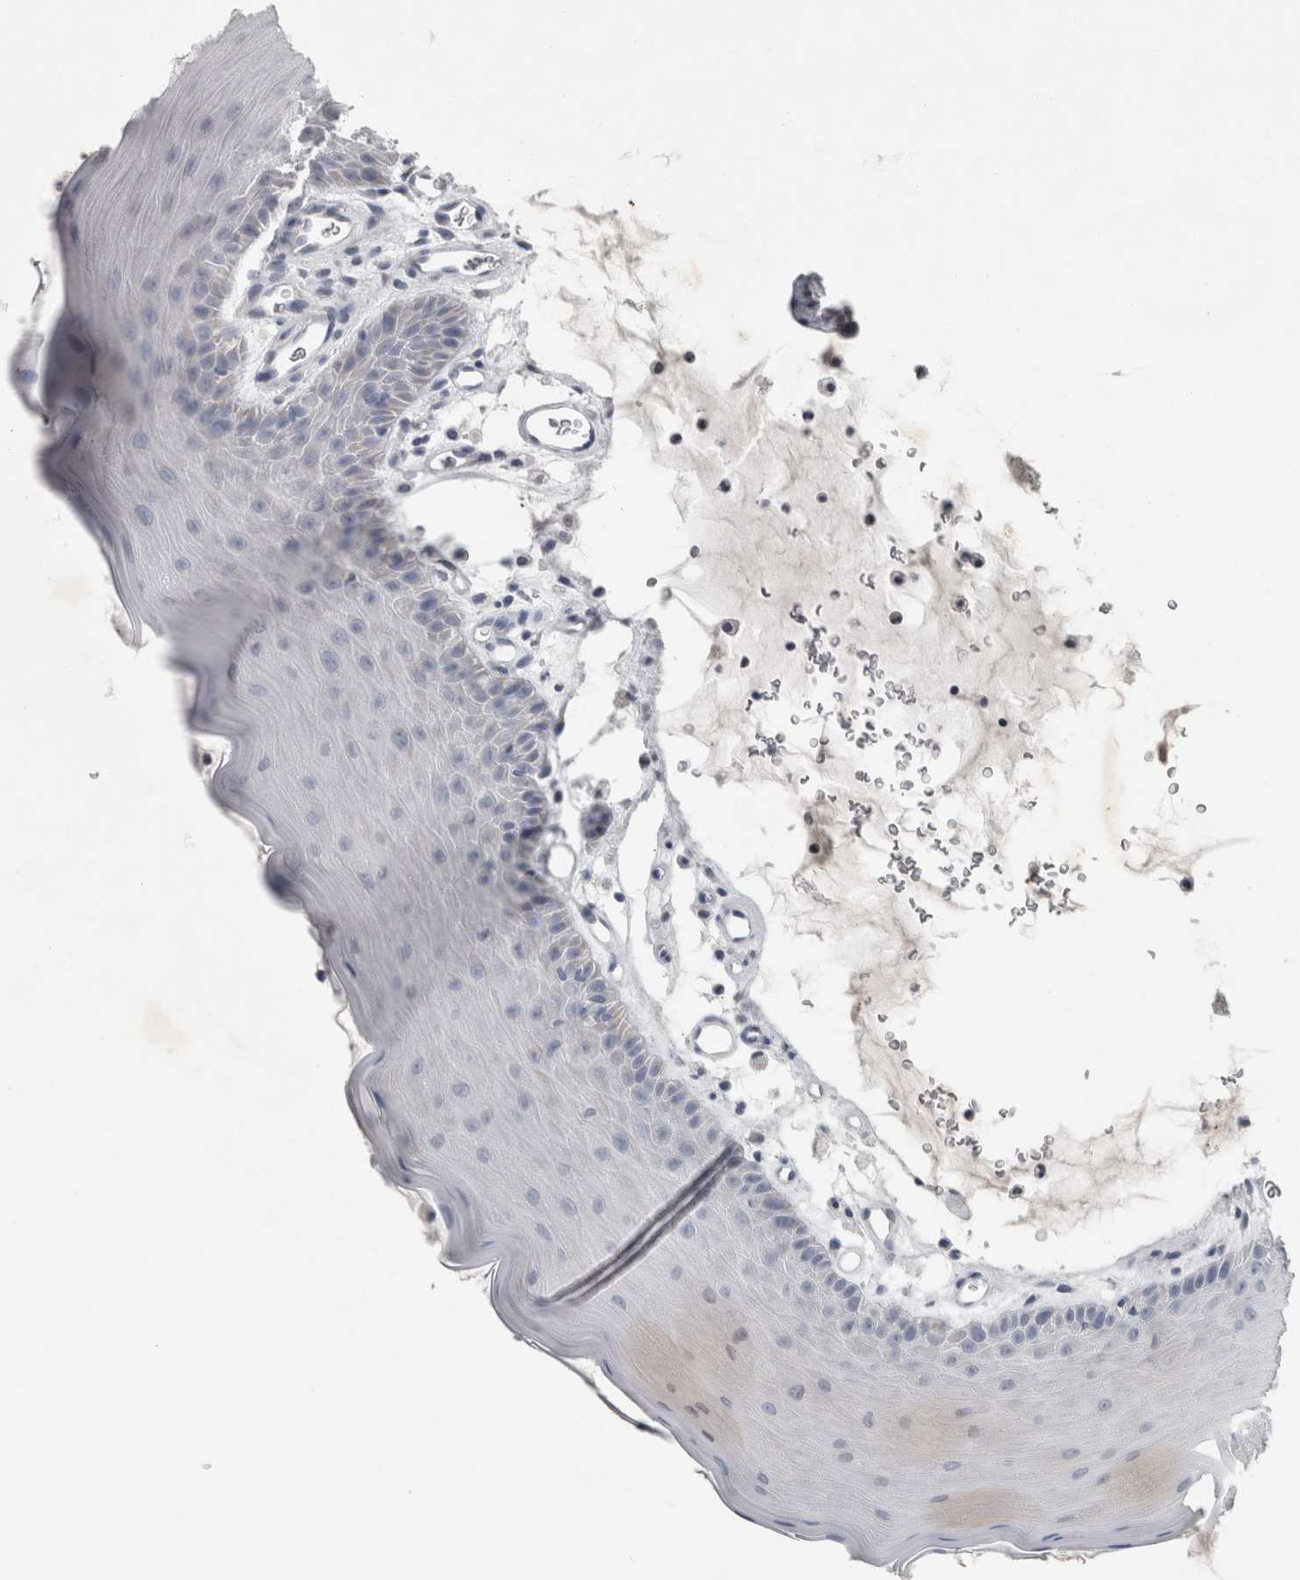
{"staining": {"intensity": "negative", "quantity": "none", "location": "none"}, "tissue": "oral mucosa", "cell_type": "Squamous epithelial cells", "image_type": "normal", "snomed": [{"axis": "morphology", "description": "Normal tissue, NOS"}, {"axis": "topography", "description": "Oral tissue"}], "caption": "High magnification brightfield microscopy of benign oral mucosa stained with DAB (brown) and counterstained with hematoxylin (blue): squamous epithelial cells show no significant expression. The staining is performed using DAB (3,3'-diaminobenzidine) brown chromogen with nuclei counter-stained in using hematoxylin.", "gene": "FXYD7", "patient": {"sex": "male", "age": 13}}